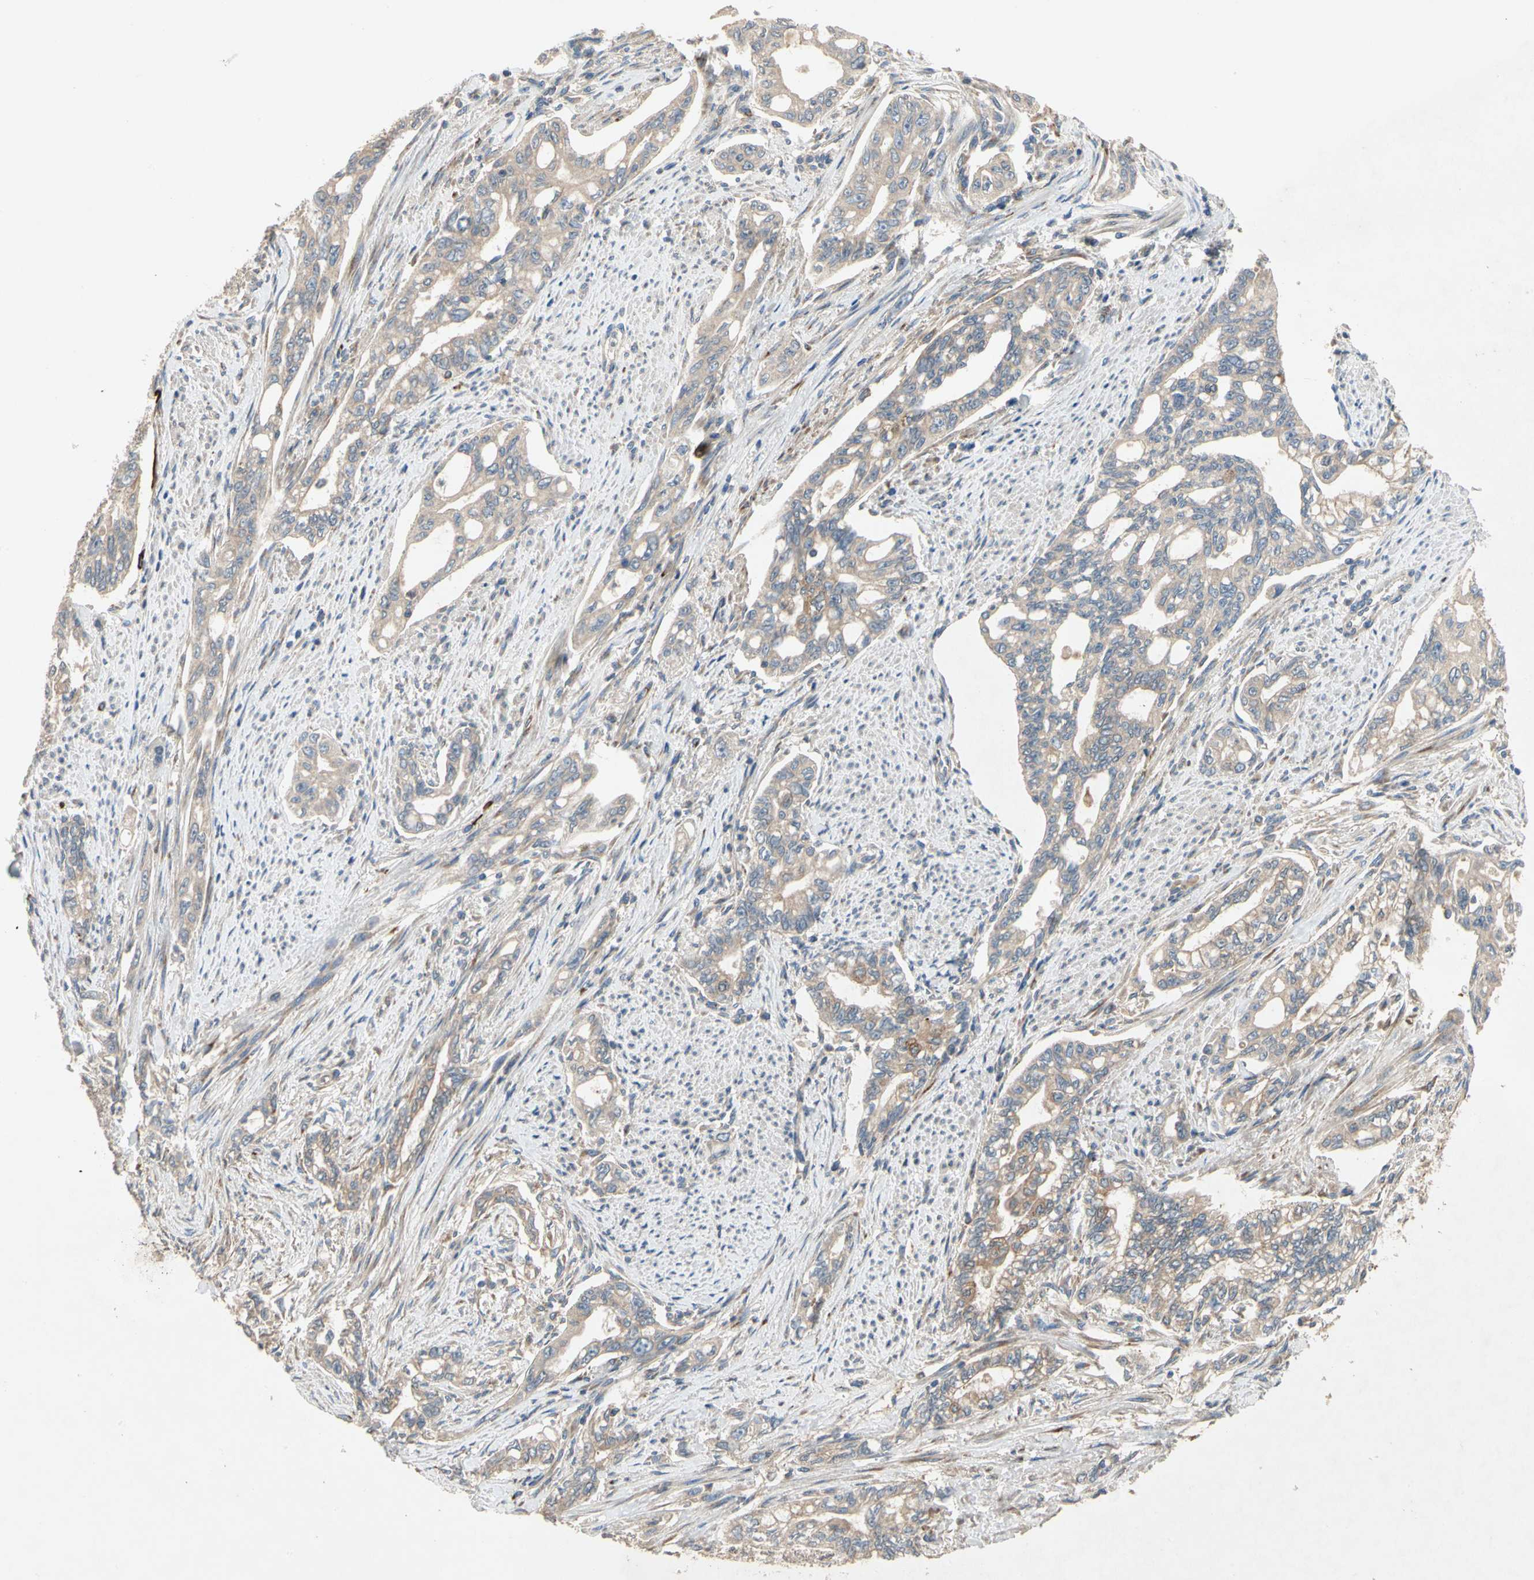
{"staining": {"intensity": "weak", "quantity": ">75%", "location": "cytoplasmic/membranous"}, "tissue": "pancreatic cancer", "cell_type": "Tumor cells", "image_type": "cancer", "snomed": [{"axis": "morphology", "description": "Normal tissue, NOS"}, {"axis": "topography", "description": "Pancreas"}], "caption": "Immunohistochemical staining of human pancreatic cancer exhibits low levels of weak cytoplasmic/membranous protein expression in approximately >75% of tumor cells.", "gene": "XYLT1", "patient": {"sex": "male", "age": 42}}